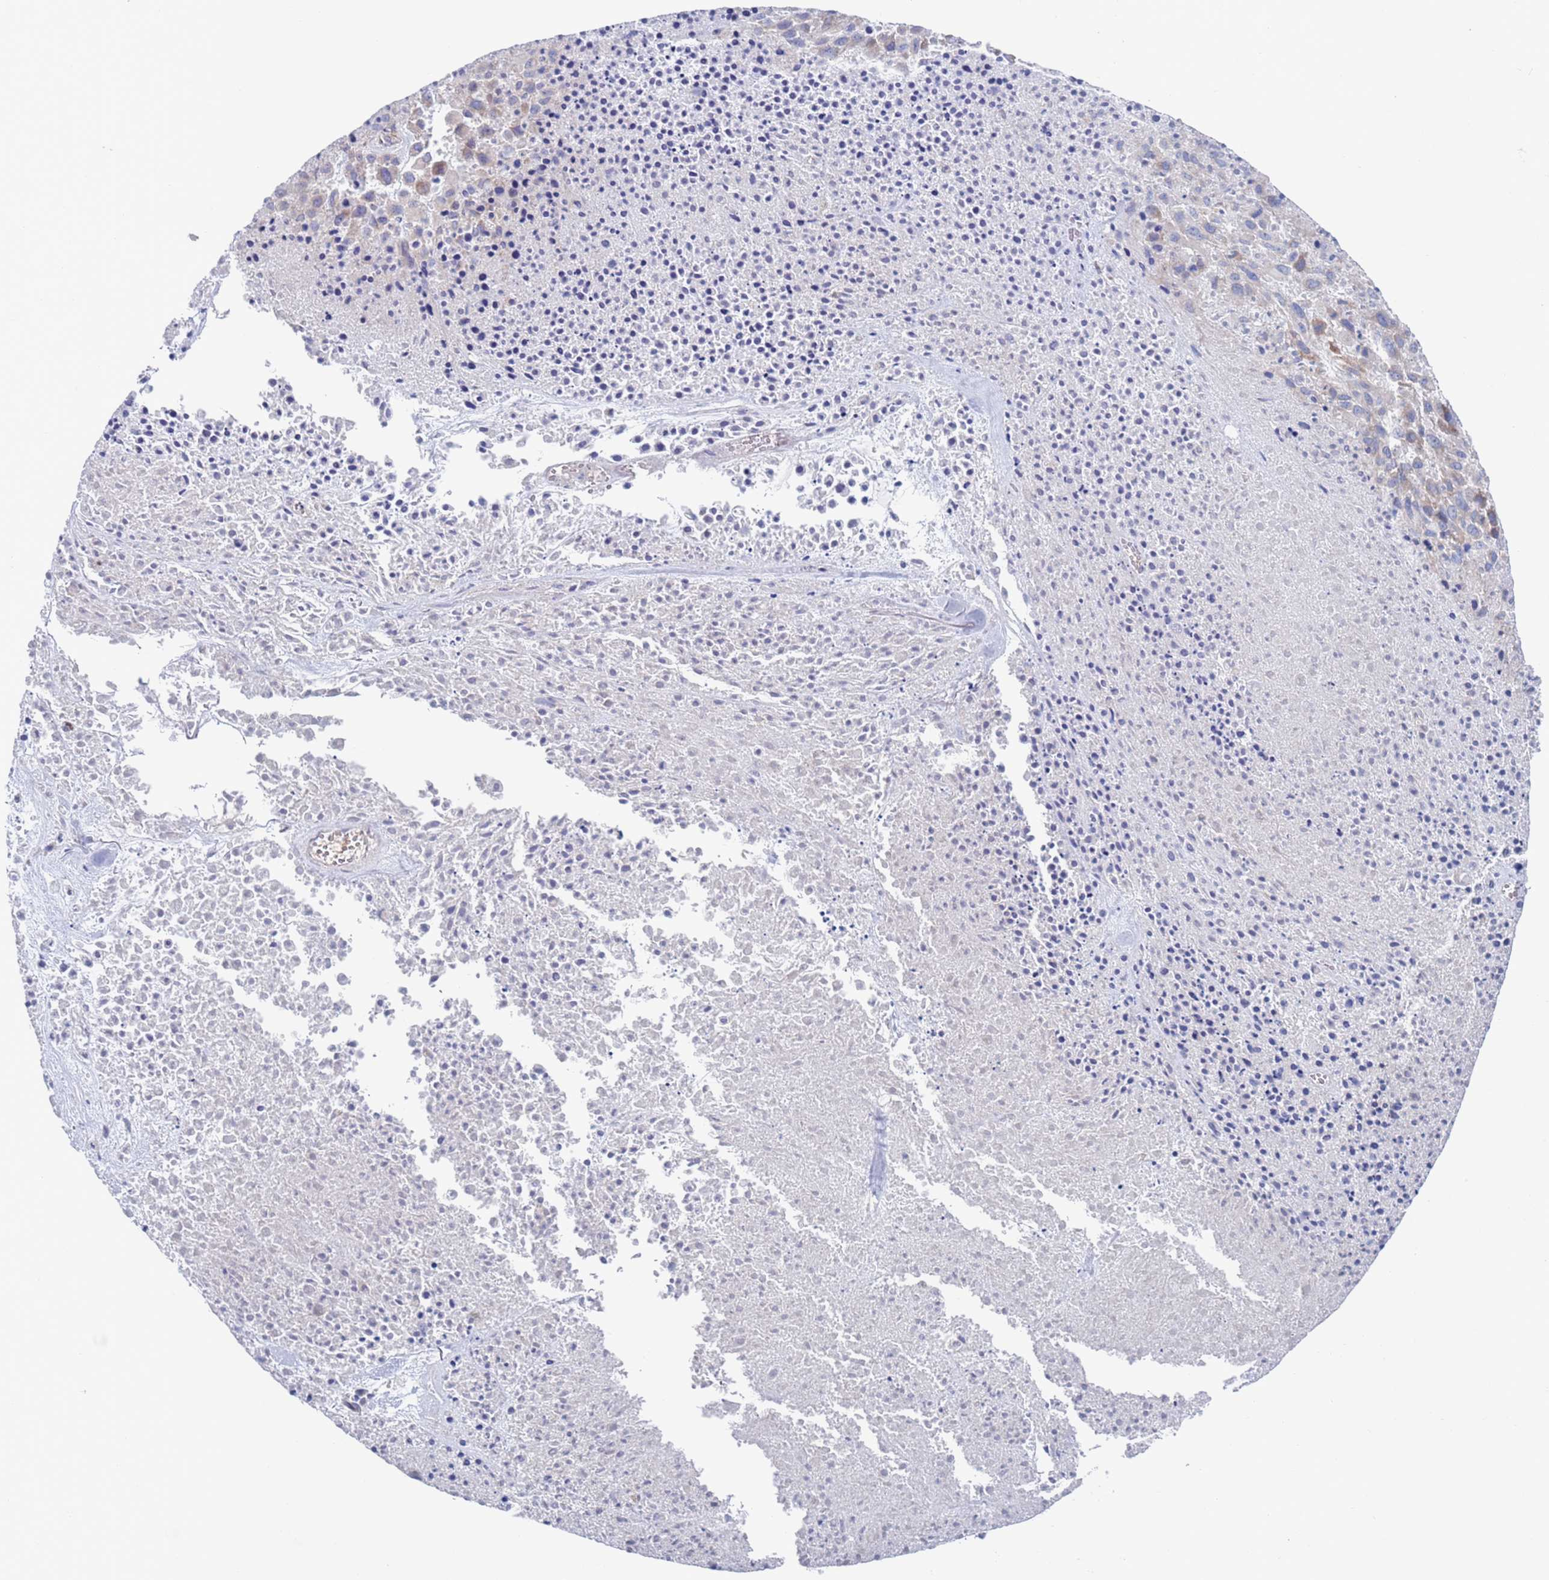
{"staining": {"intensity": "weak", "quantity": "<25%", "location": "cytoplasmic/membranous"}, "tissue": "melanoma", "cell_type": "Tumor cells", "image_type": "cancer", "snomed": [{"axis": "morphology", "description": "Malignant melanoma, Metastatic site"}, {"axis": "topography", "description": "Skin"}], "caption": "The photomicrograph displays no significant staining in tumor cells of melanoma.", "gene": "CHCHD6", "patient": {"sex": "female", "age": 81}}